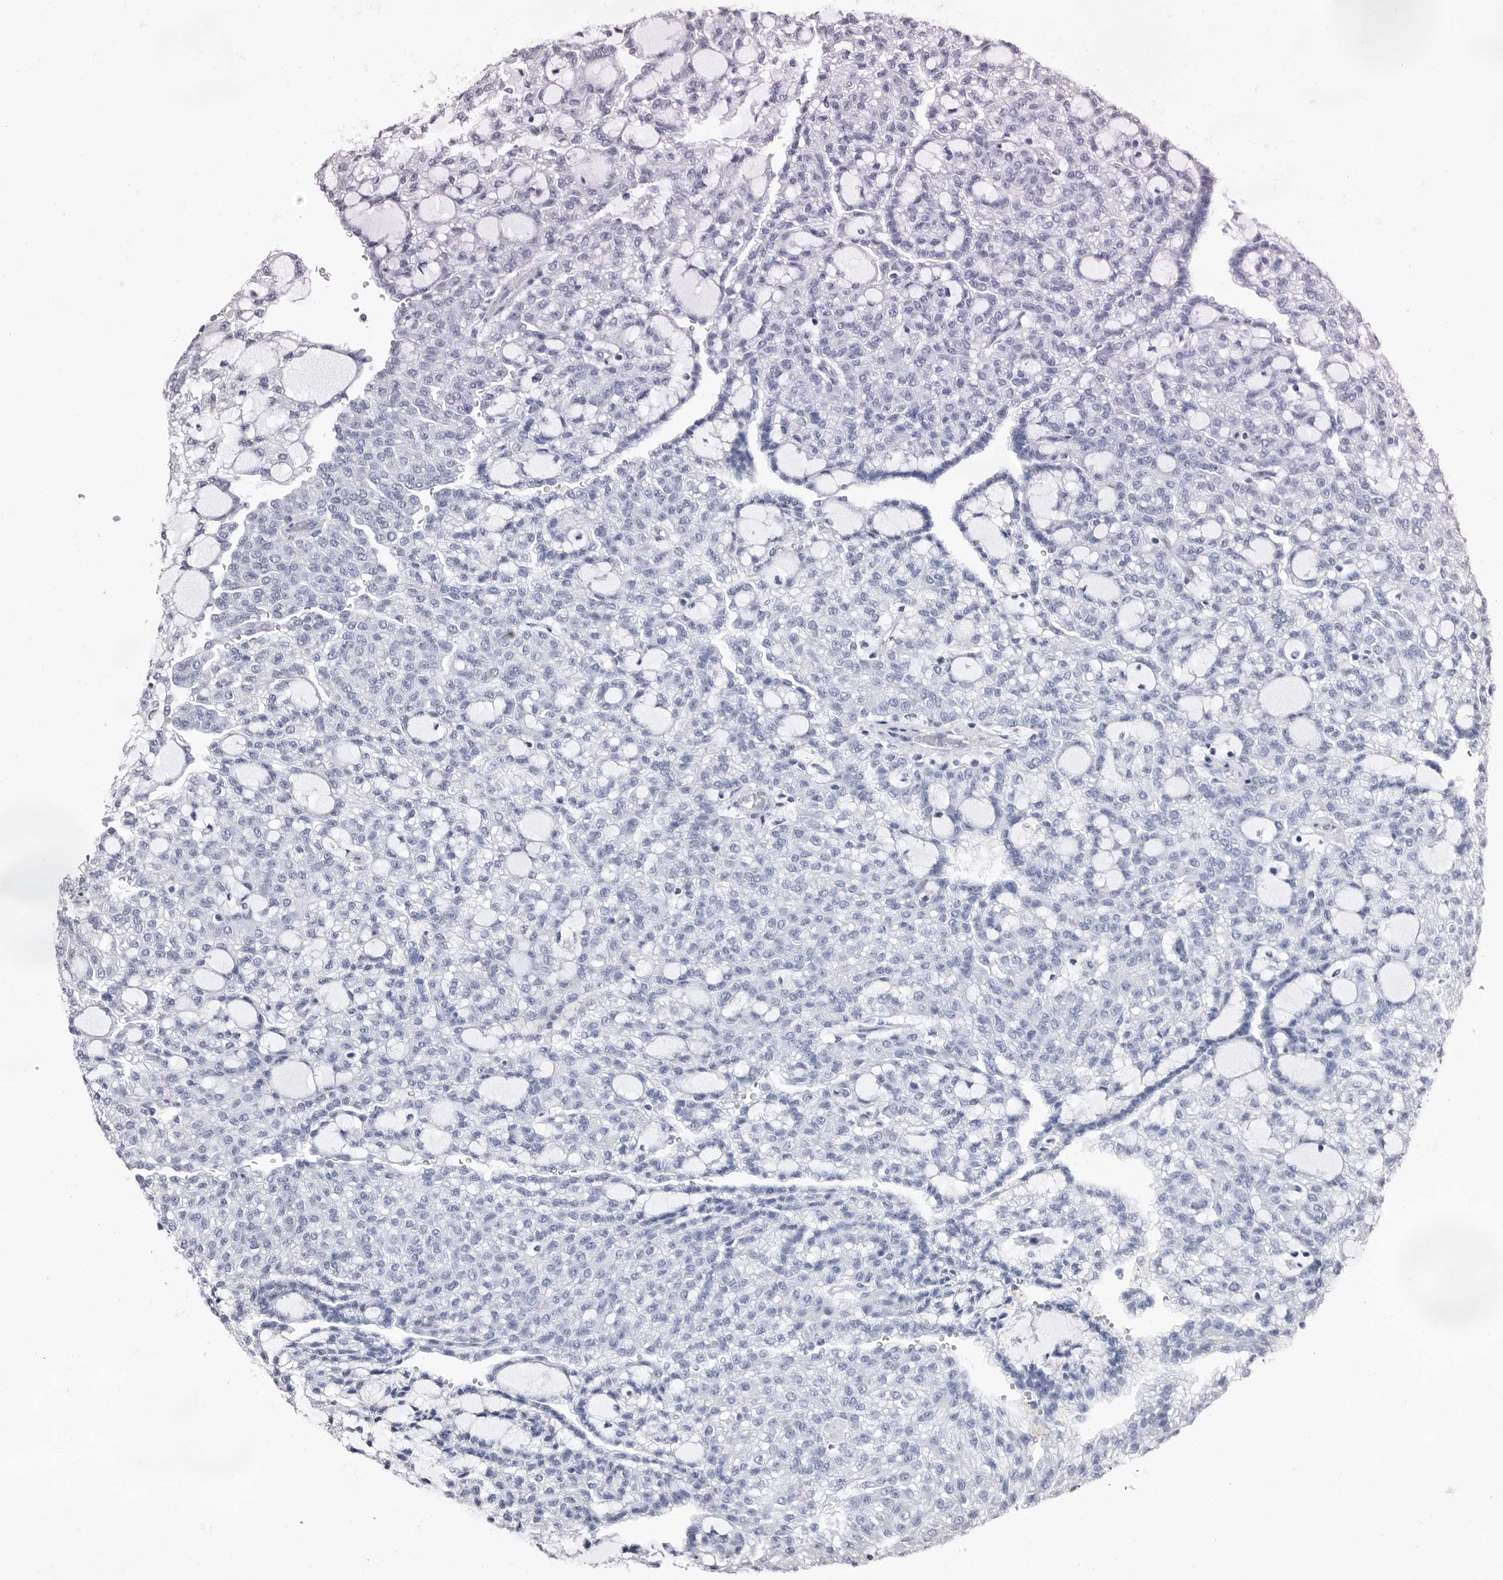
{"staining": {"intensity": "negative", "quantity": "none", "location": "none"}, "tissue": "renal cancer", "cell_type": "Tumor cells", "image_type": "cancer", "snomed": [{"axis": "morphology", "description": "Adenocarcinoma, NOS"}, {"axis": "topography", "description": "Kidney"}], "caption": "Renal adenocarcinoma stained for a protein using immunohistochemistry (IHC) exhibits no expression tumor cells.", "gene": "LANCL2", "patient": {"sex": "male", "age": 63}}